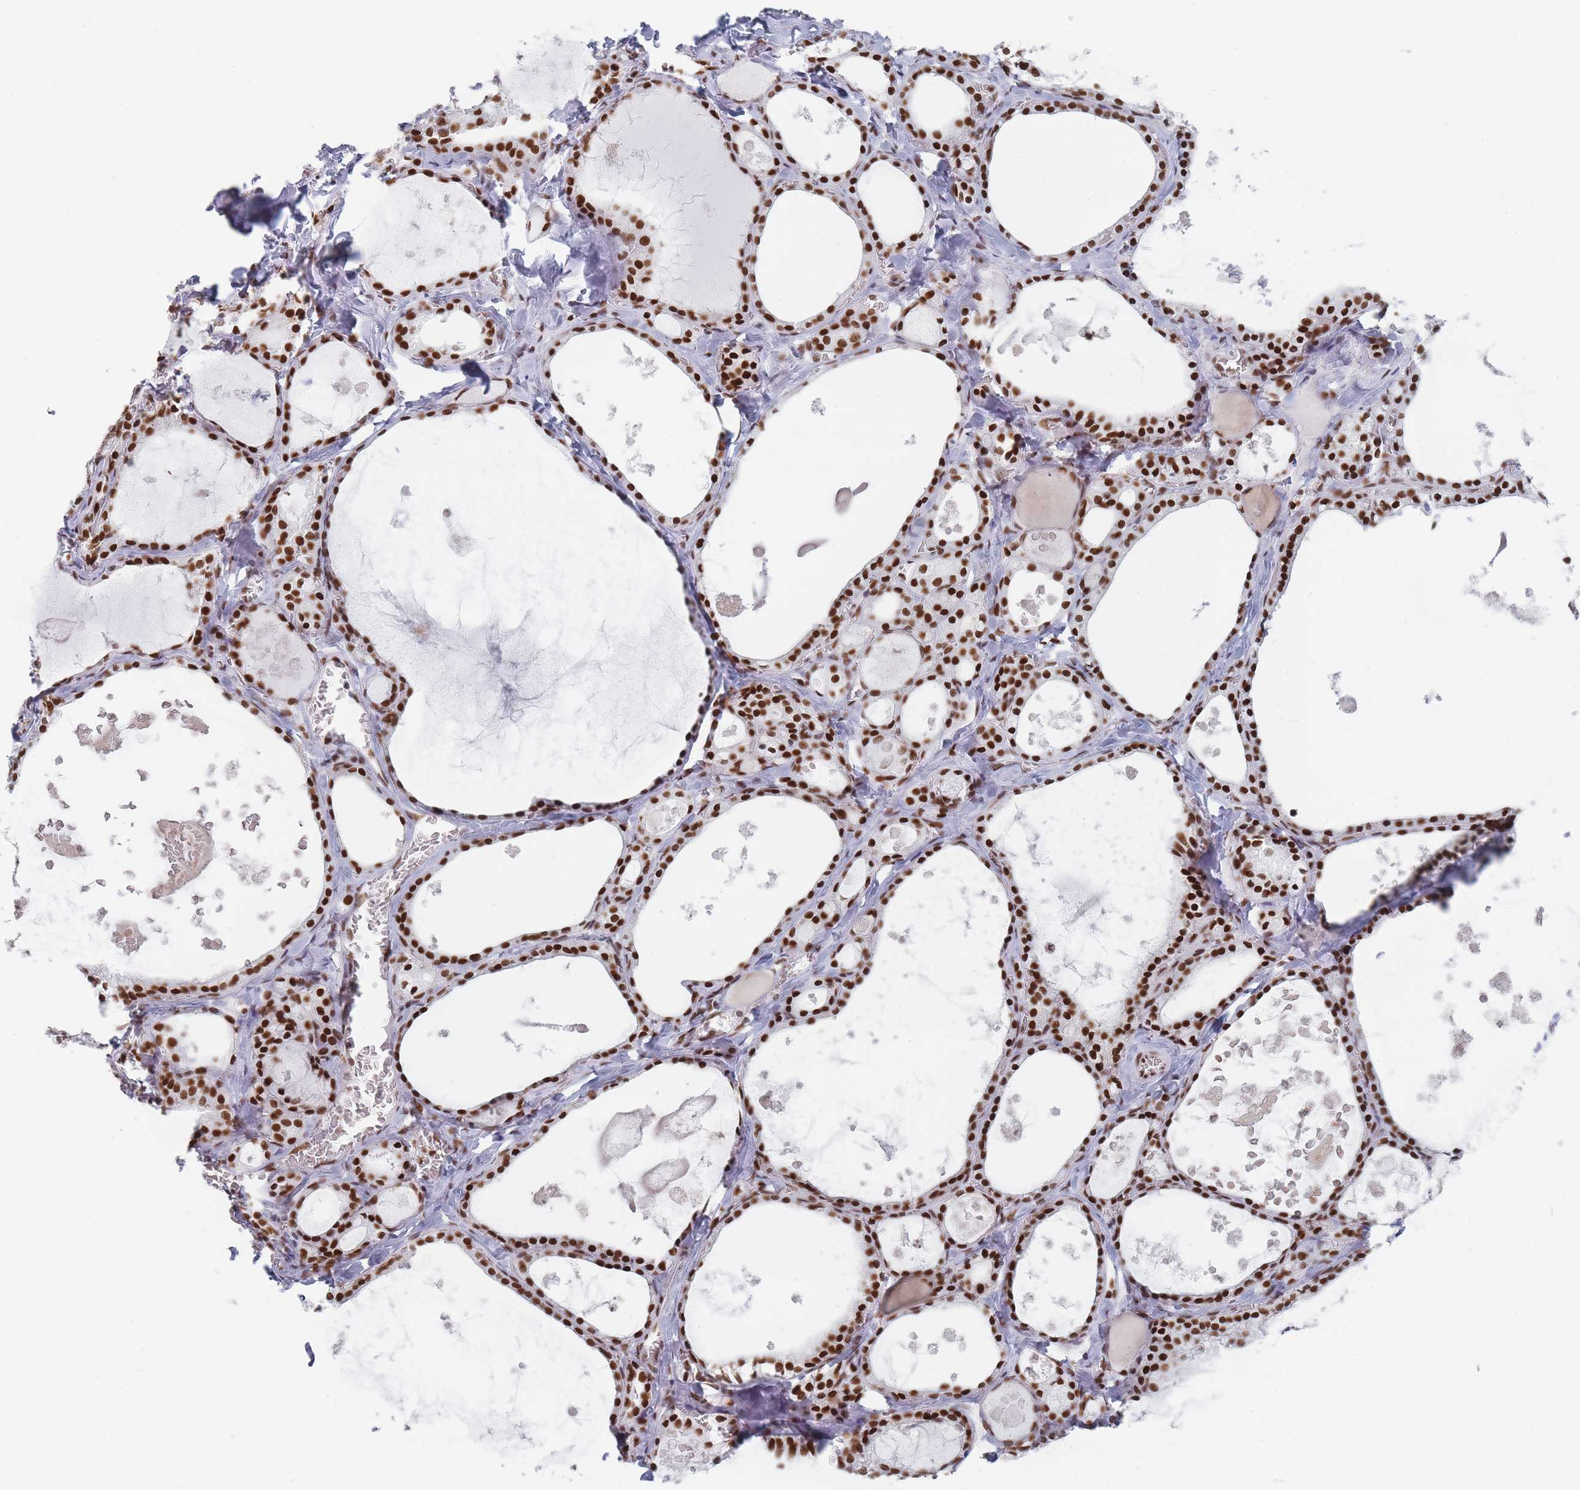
{"staining": {"intensity": "strong", "quantity": ">75%", "location": "nuclear"}, "tissue": "thyroid gland", "cell_type": "Glandular cells", "image_type": "normal", "snomed": [{"axis": "morphology", "description": "Normal tissue, NOS"}, {"axis": "topography", "description": "Thyroid gland"}], "caption": "Human thyroid gland stained for a protein (brown) displays strong nuclear positive staining in about >75% of glandular cells.", "gene": "SAFB2", "patient": {"sex": "male", "age": 56}}